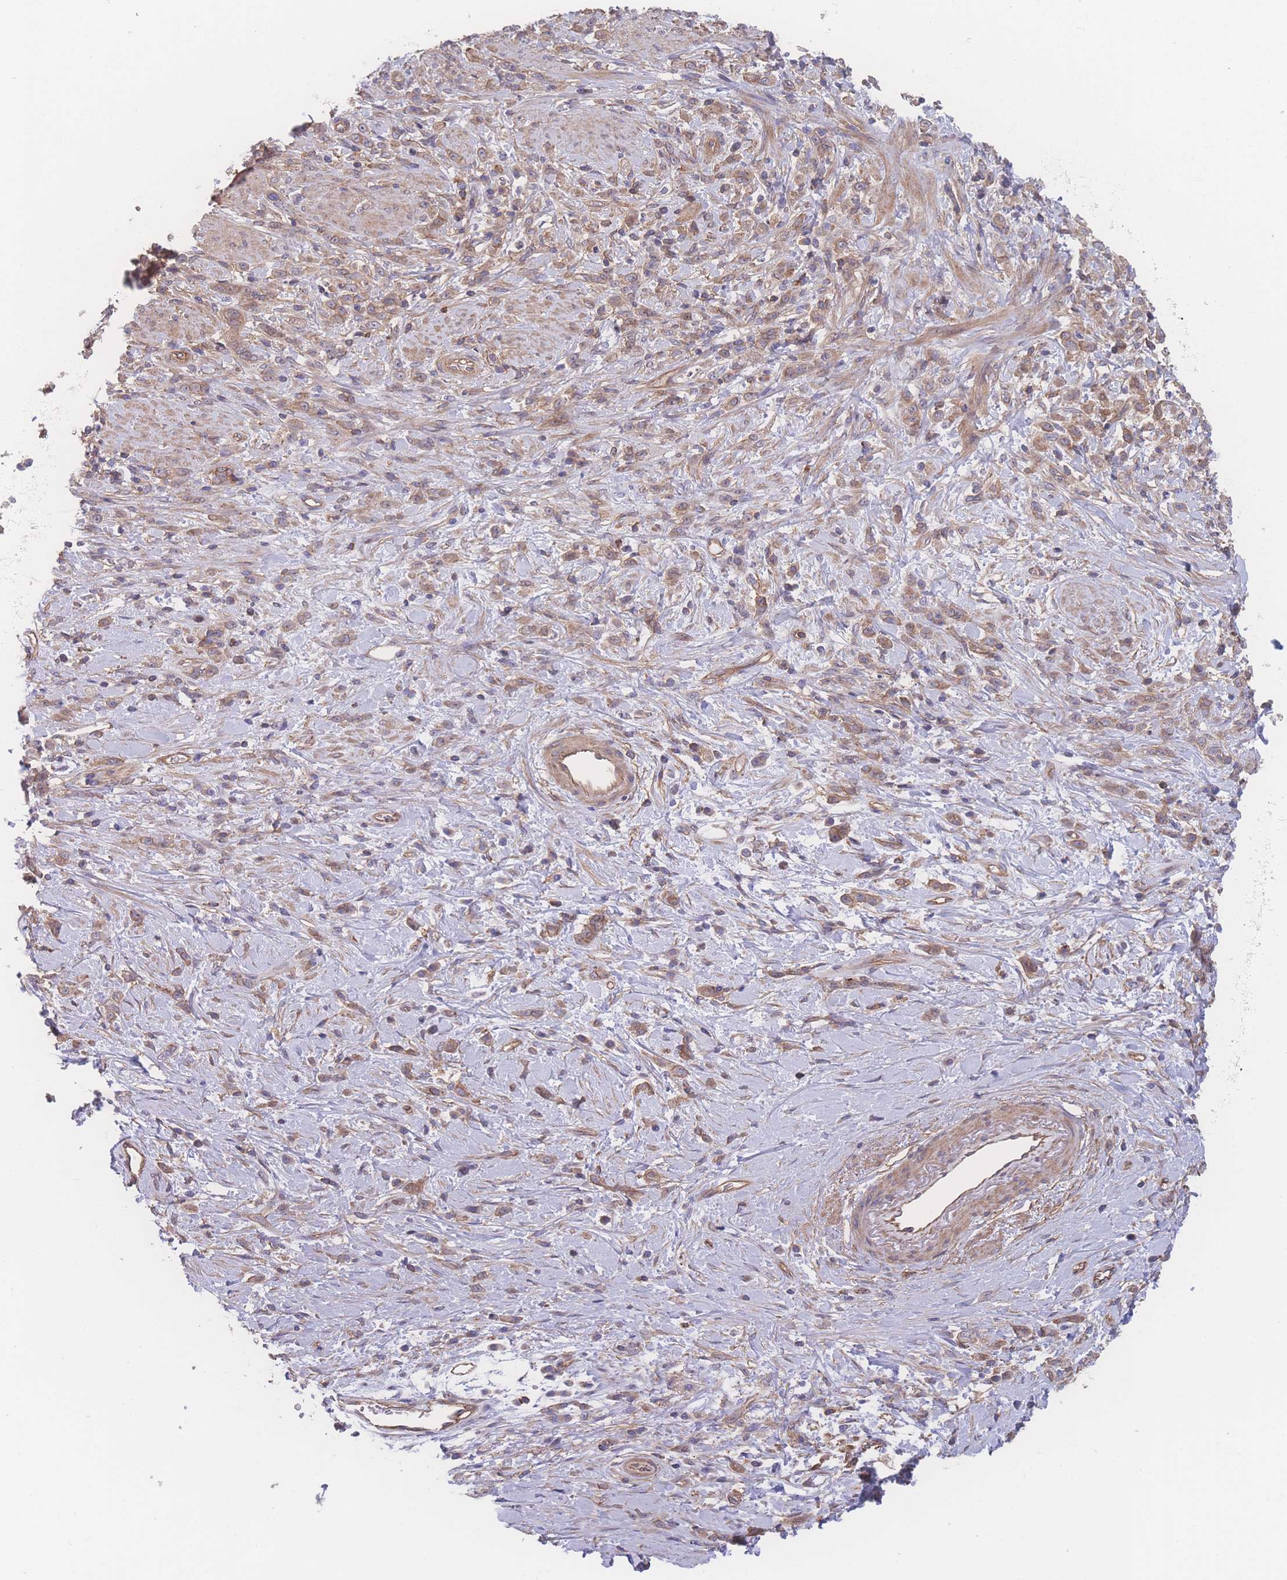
{"staining": {"intensity": "moderate", "quantity": ">75%", "location": "cytoplasmic/membranous"}, "tissue": "stomach cancer", "cell_type": "Tumor cells", "image_type": "cancer", "snomed": [{"axis": "morphology", "description": "Adenocarcinoma, NOS"}, {"axis": "topography", "description": "Stomach"}], "caption": "Protein expression analysis of adenocarcinoma (stomach) demonstrates moderate cytoplasmic/membranous expression in about >75% of tumor cells.", "gene": "CFAP97", "patient": {"sex": "female", "age": 60}}